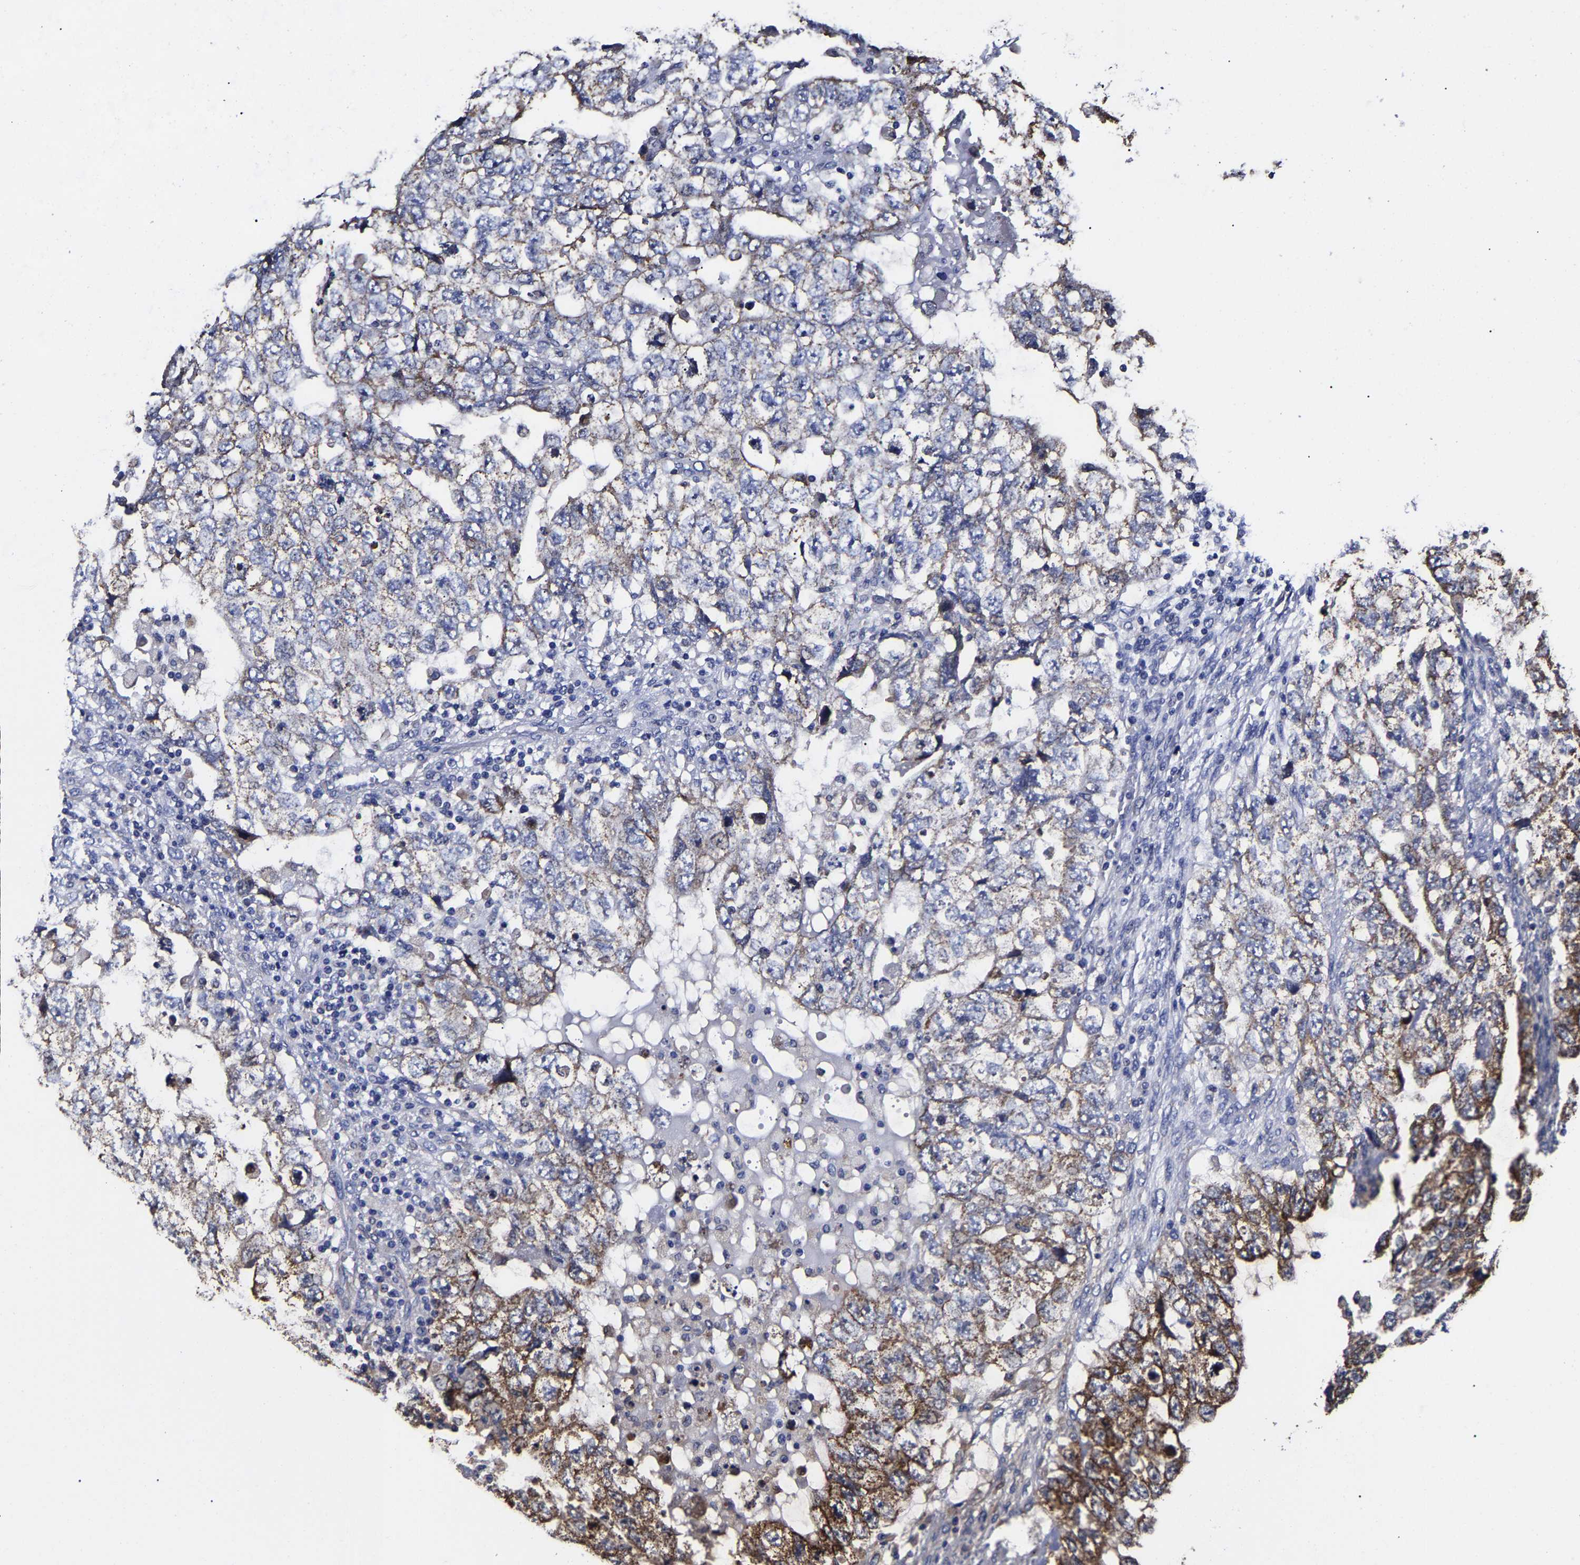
{"staining": {"intensity": "strong", "quantity": "<25%", "location": "cytoplasmic/membranous"}, "tissue": "testis cancer", "cell_type": "Tumor cells", "image_type": "cancer", "snomed": [{"axis": "morphology", "description": "Carcinoma, Embryonal, NOS"}, {"axis": "topography", "description": "Testis"}], "caption": "Protein staining displays strong cytoplasmic/membranous positivity in about <25% of tumor cells in testis embryonal carcinoma. (Stains: DAB (3,3'-diaminobenzidine) in brown, nuclei in blue, Microscopy: brightfield microscopy at high magnification).", "gene": "AASS", "patient": {"sex": "male", "age": 36}}